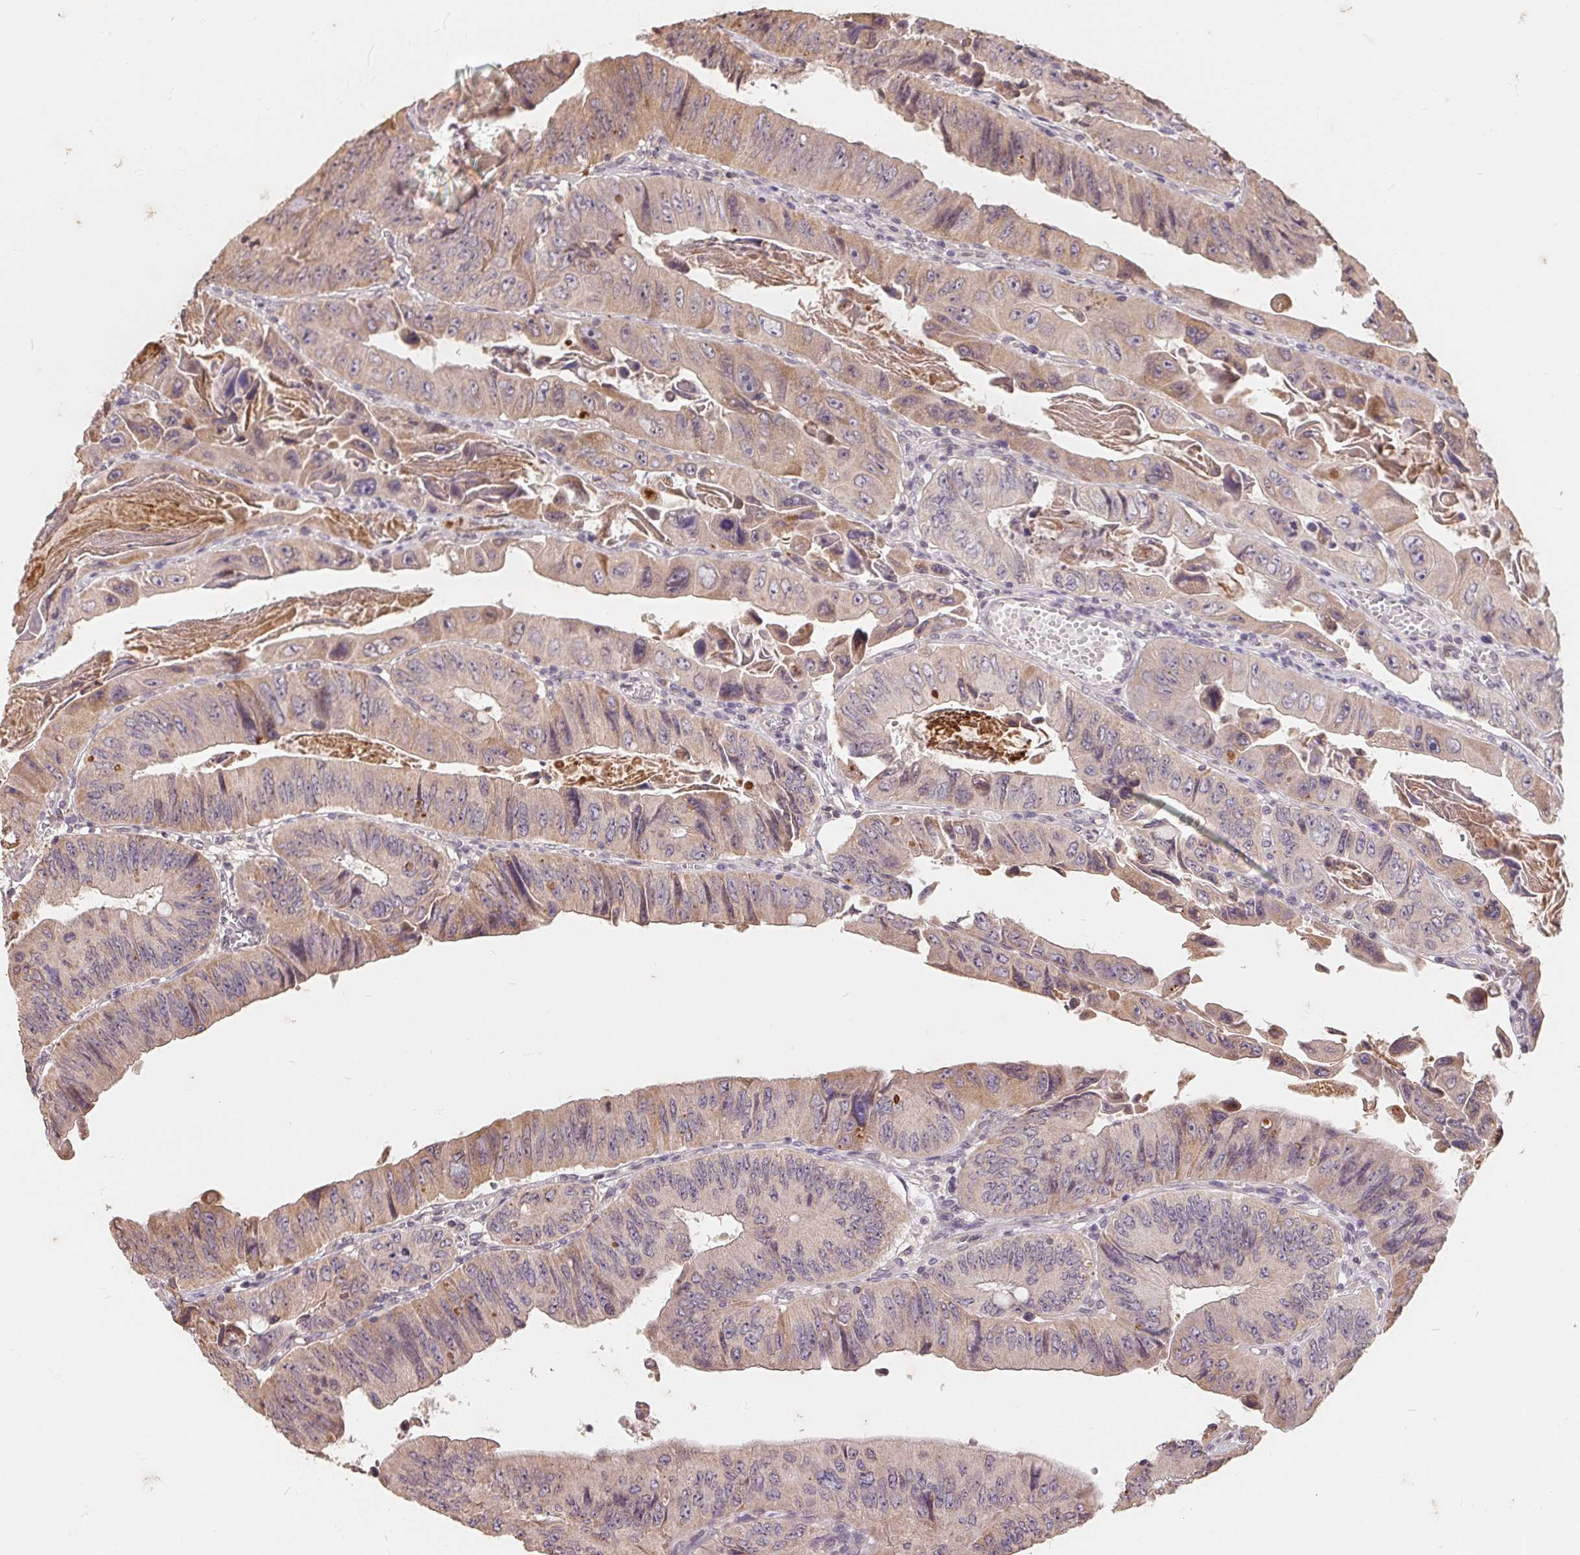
{"staining": {"intensity": "weak", "quantity": "25%-75%", "location": "cytoplasmic/membranous"}, "tissue": "colorectal cancer", "cell_type": "Tumor cells", "image_type": "cancer", "snomed": [{"axis": "morphology", "description": "Adenocarcinoma, NOS"}, {"axis": "topography", "description": "Colon"}], "caption": "A low amount of weak cytoplasmic/membranous expression is present in approximately 25%-75% of tumor cells in adenocarcinoma (colorectal) tissue.", "gene": "CDIPT", "patient": {"sex": "female", "age": 84}}